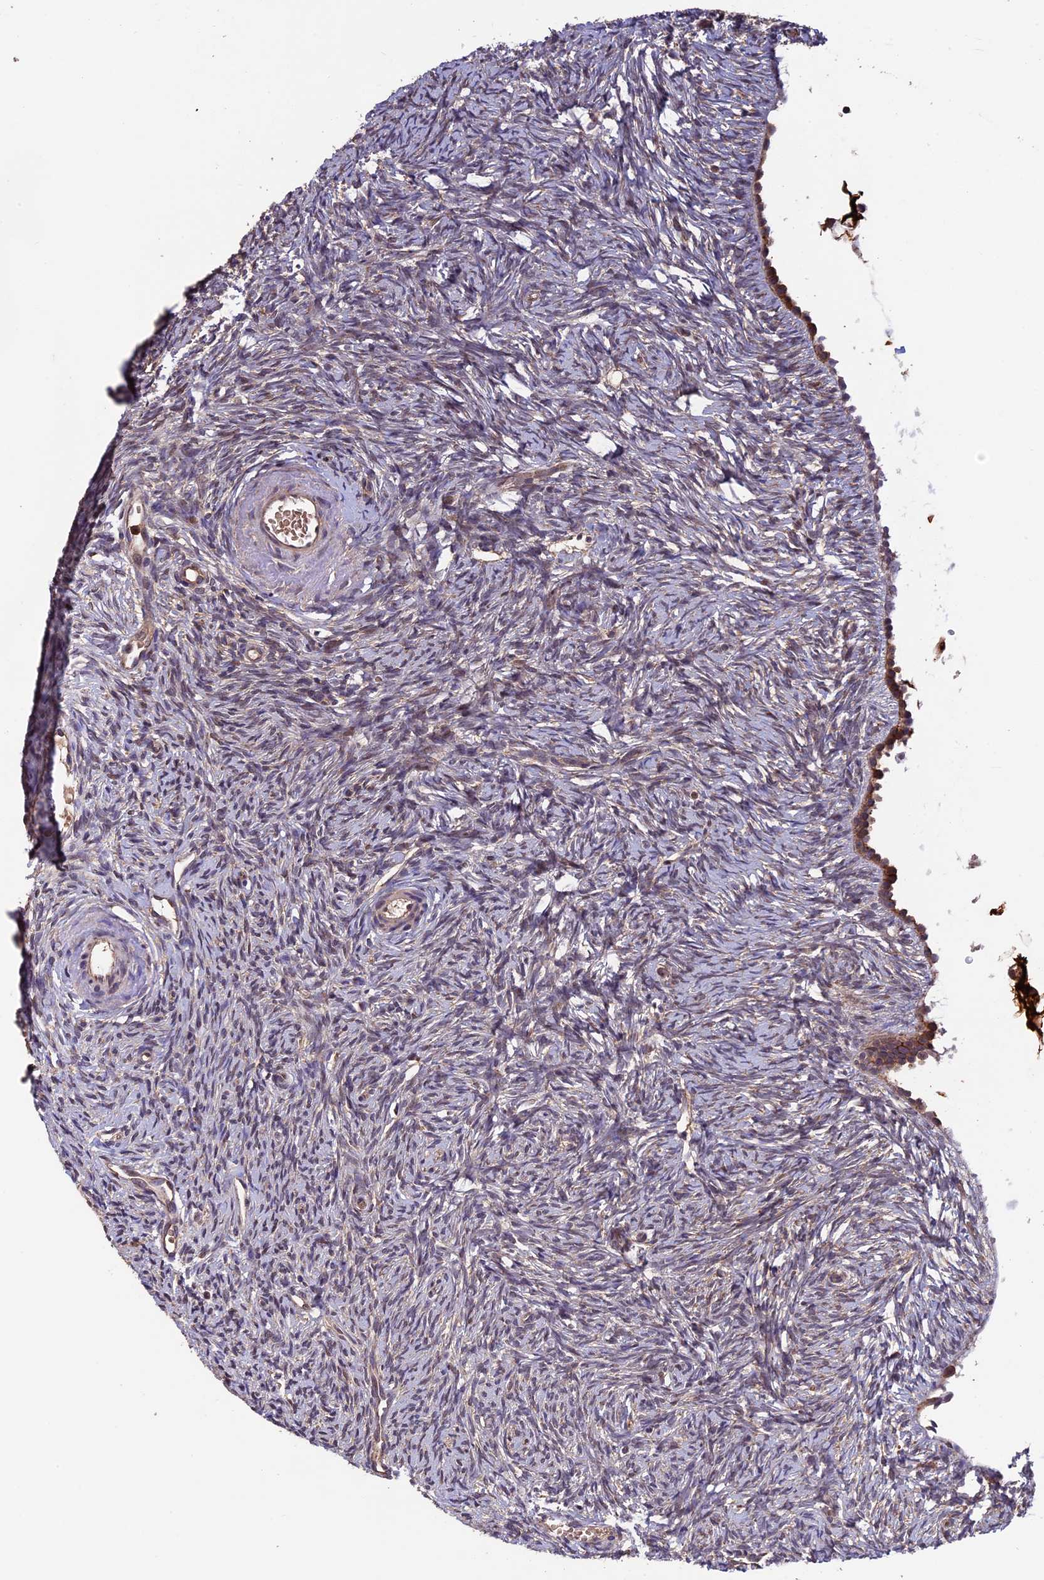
{"staining": {"intensity": "negative", "quantity": "none", "location": "none"}, "tissue": "ovary", "cell_type": "Ovarian stroma cells", "image_type": "normal", "snomed": [{"axis": "morphology", "description": "Normal tissue, NOS"}, {"axis": "topography", "description": "Ovary"}], "caption": "DAB immunohistochemical staining of benign ovary exhibits no significant positivity in ovarian stroma cells. (DAB immunohistochemistry (IHC) visualized using brightfield microscopy, high magnification).", "gene": "PKD2L2", "patient": {"sex": "female", "age": 51}}